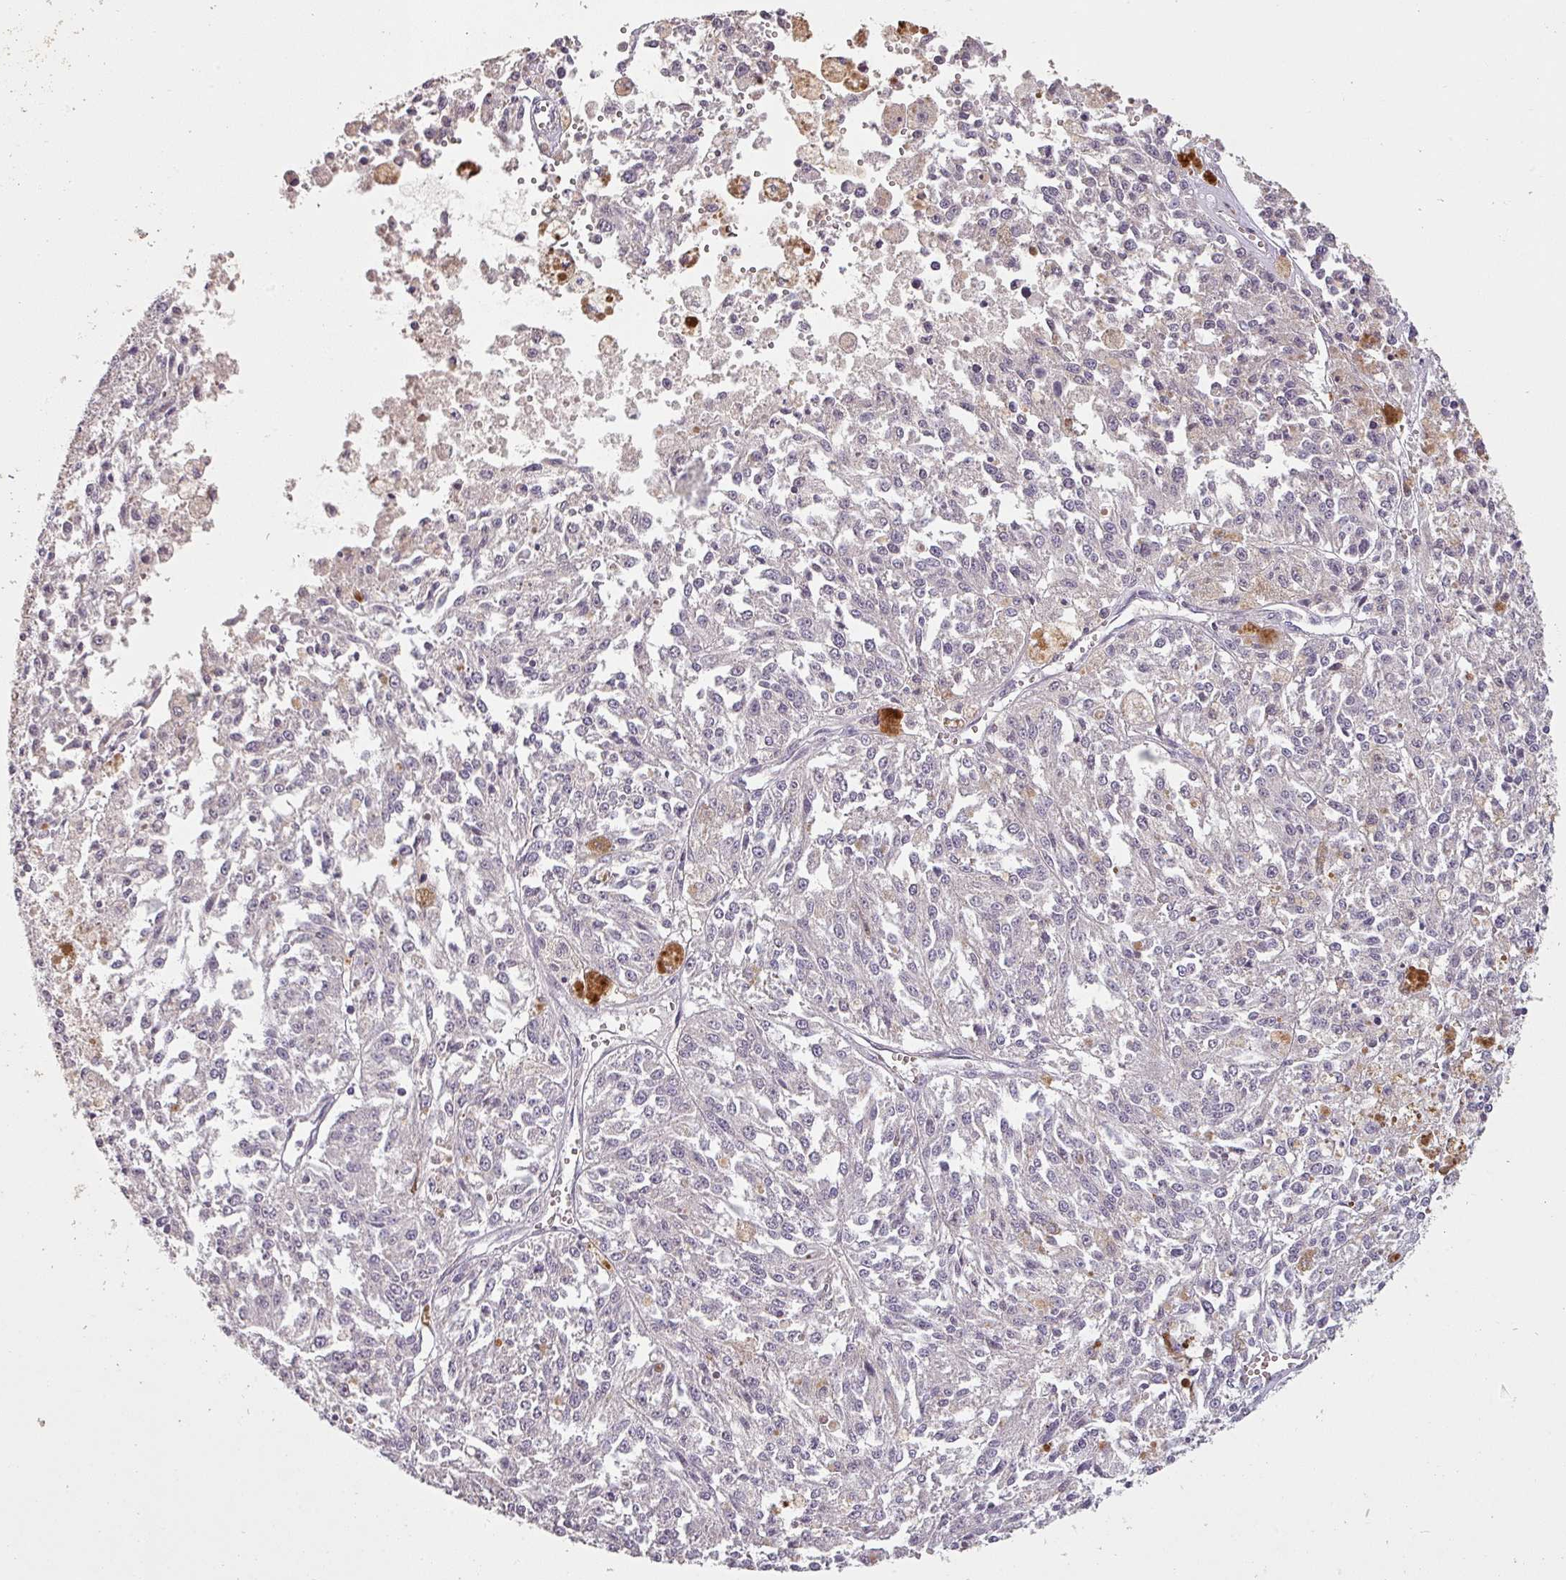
{"staining": {"intensity": "negative", "quantity": "none", "location": "none"}, "tissue": "melanoma", "cell_type": "Tumor cells", "image_type": "cancer", "snomed": [{"axis": "morphology", "description": "Malignant melanoma, NOS"}, {"axis": "topography", "description": "Skin"}], "caption": "Immunohistochemistry image of neoplastic tissue: malignant melanoma stained with DAB (3,3'-diaminobenzidine) reveals no significant protein positivity in tumor cells.", "gene": "LYPLA1", "patient": {"sex": "female", "age": 64}}